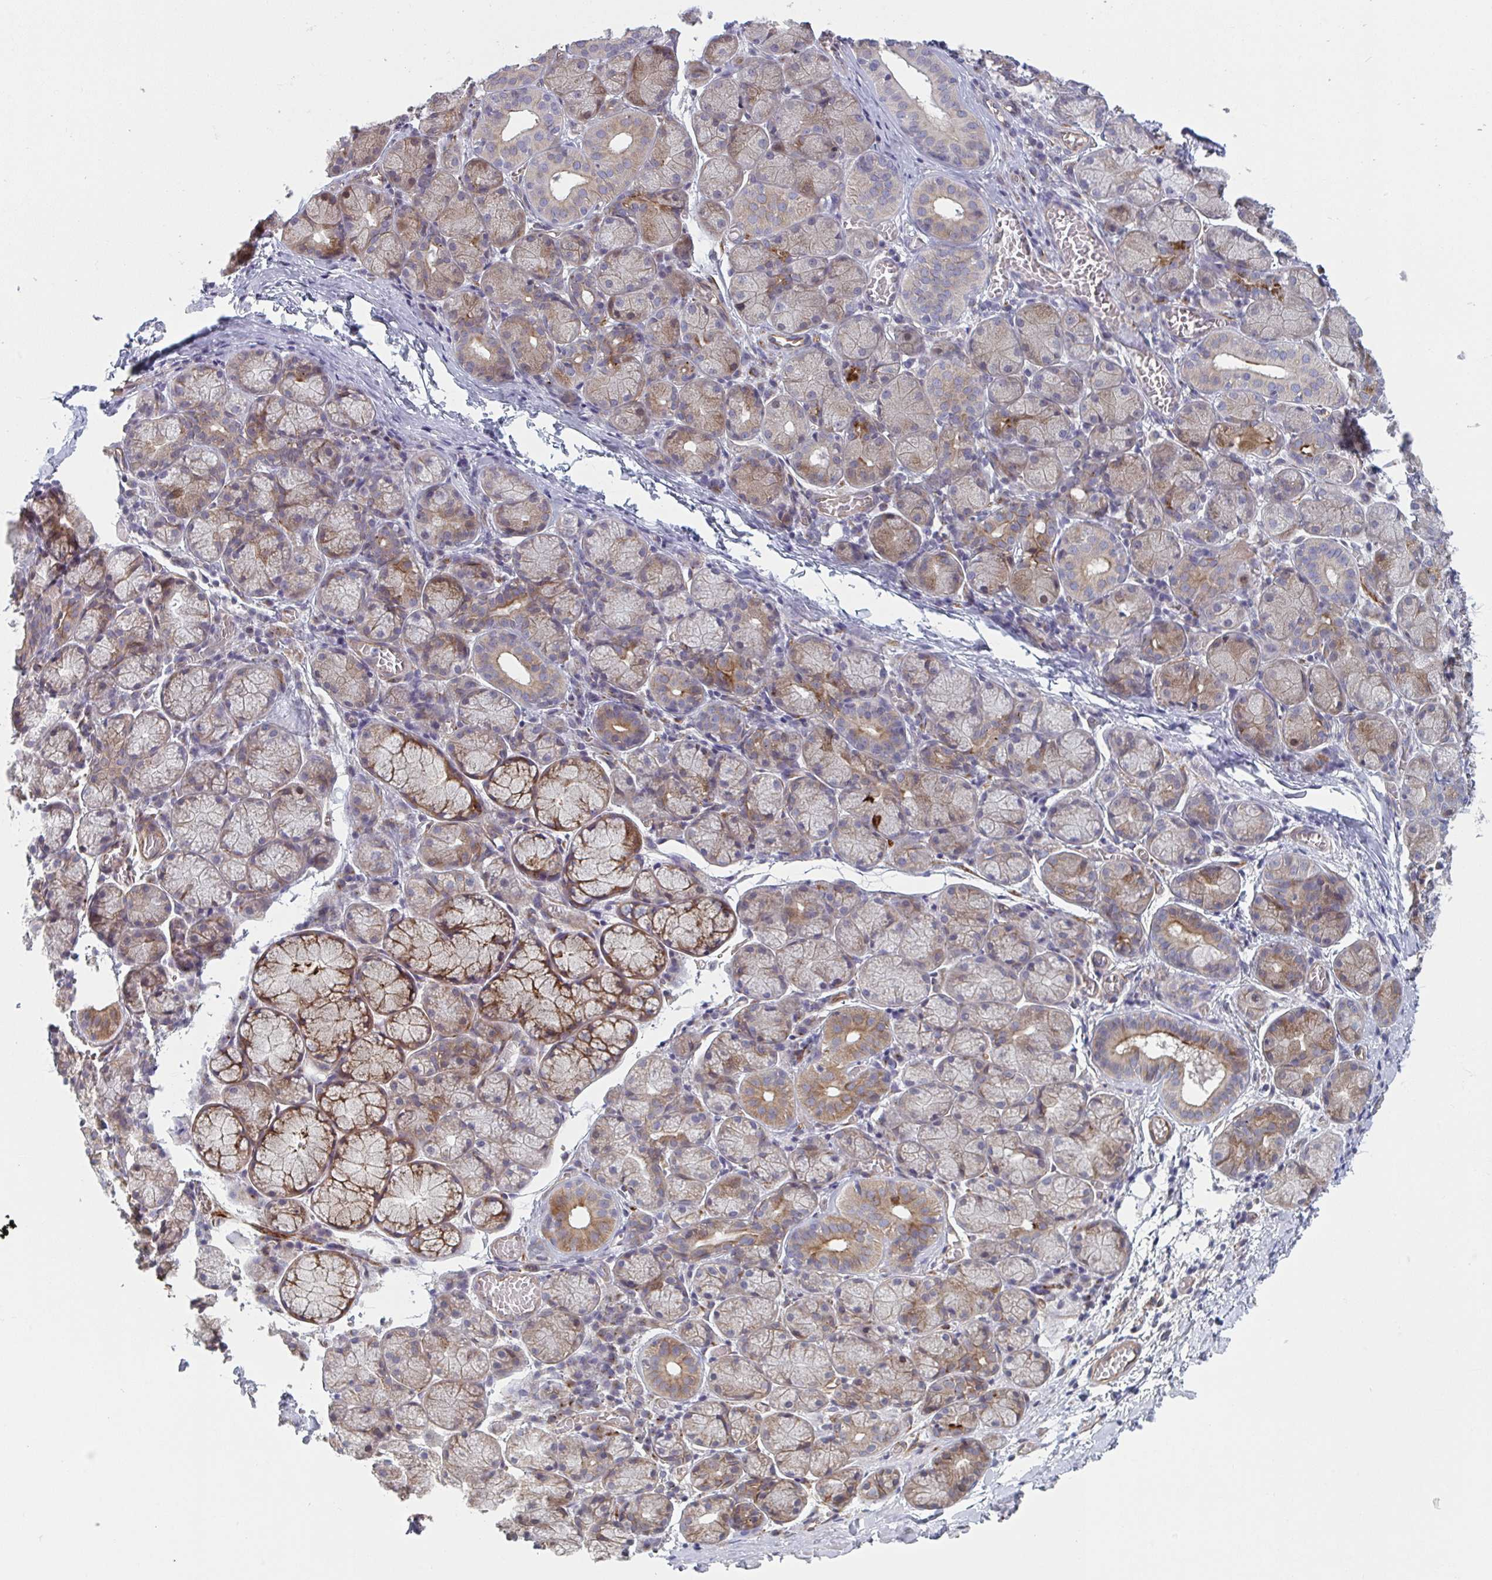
{"staining": {"intensity": "moderate", "quantity": ">75%", "location": "cytoplasmic/membranous"}, "tissue": "salivary gland", "cell_type": "Glandular cells", "image_type": "normal", "snomed": [{"axis": "morphology", "description": "Normal tissue, NOS"}, {"axis": "topography", "description": "Salivary gland"}], "caption": "Protein expression analysis of benign salivary gland displays moderate cytoplasmic/membranous staining in about >75% of glandular cells.", "gene": "TNFSF10", "patient": {"sex": "female", "age": 24}}